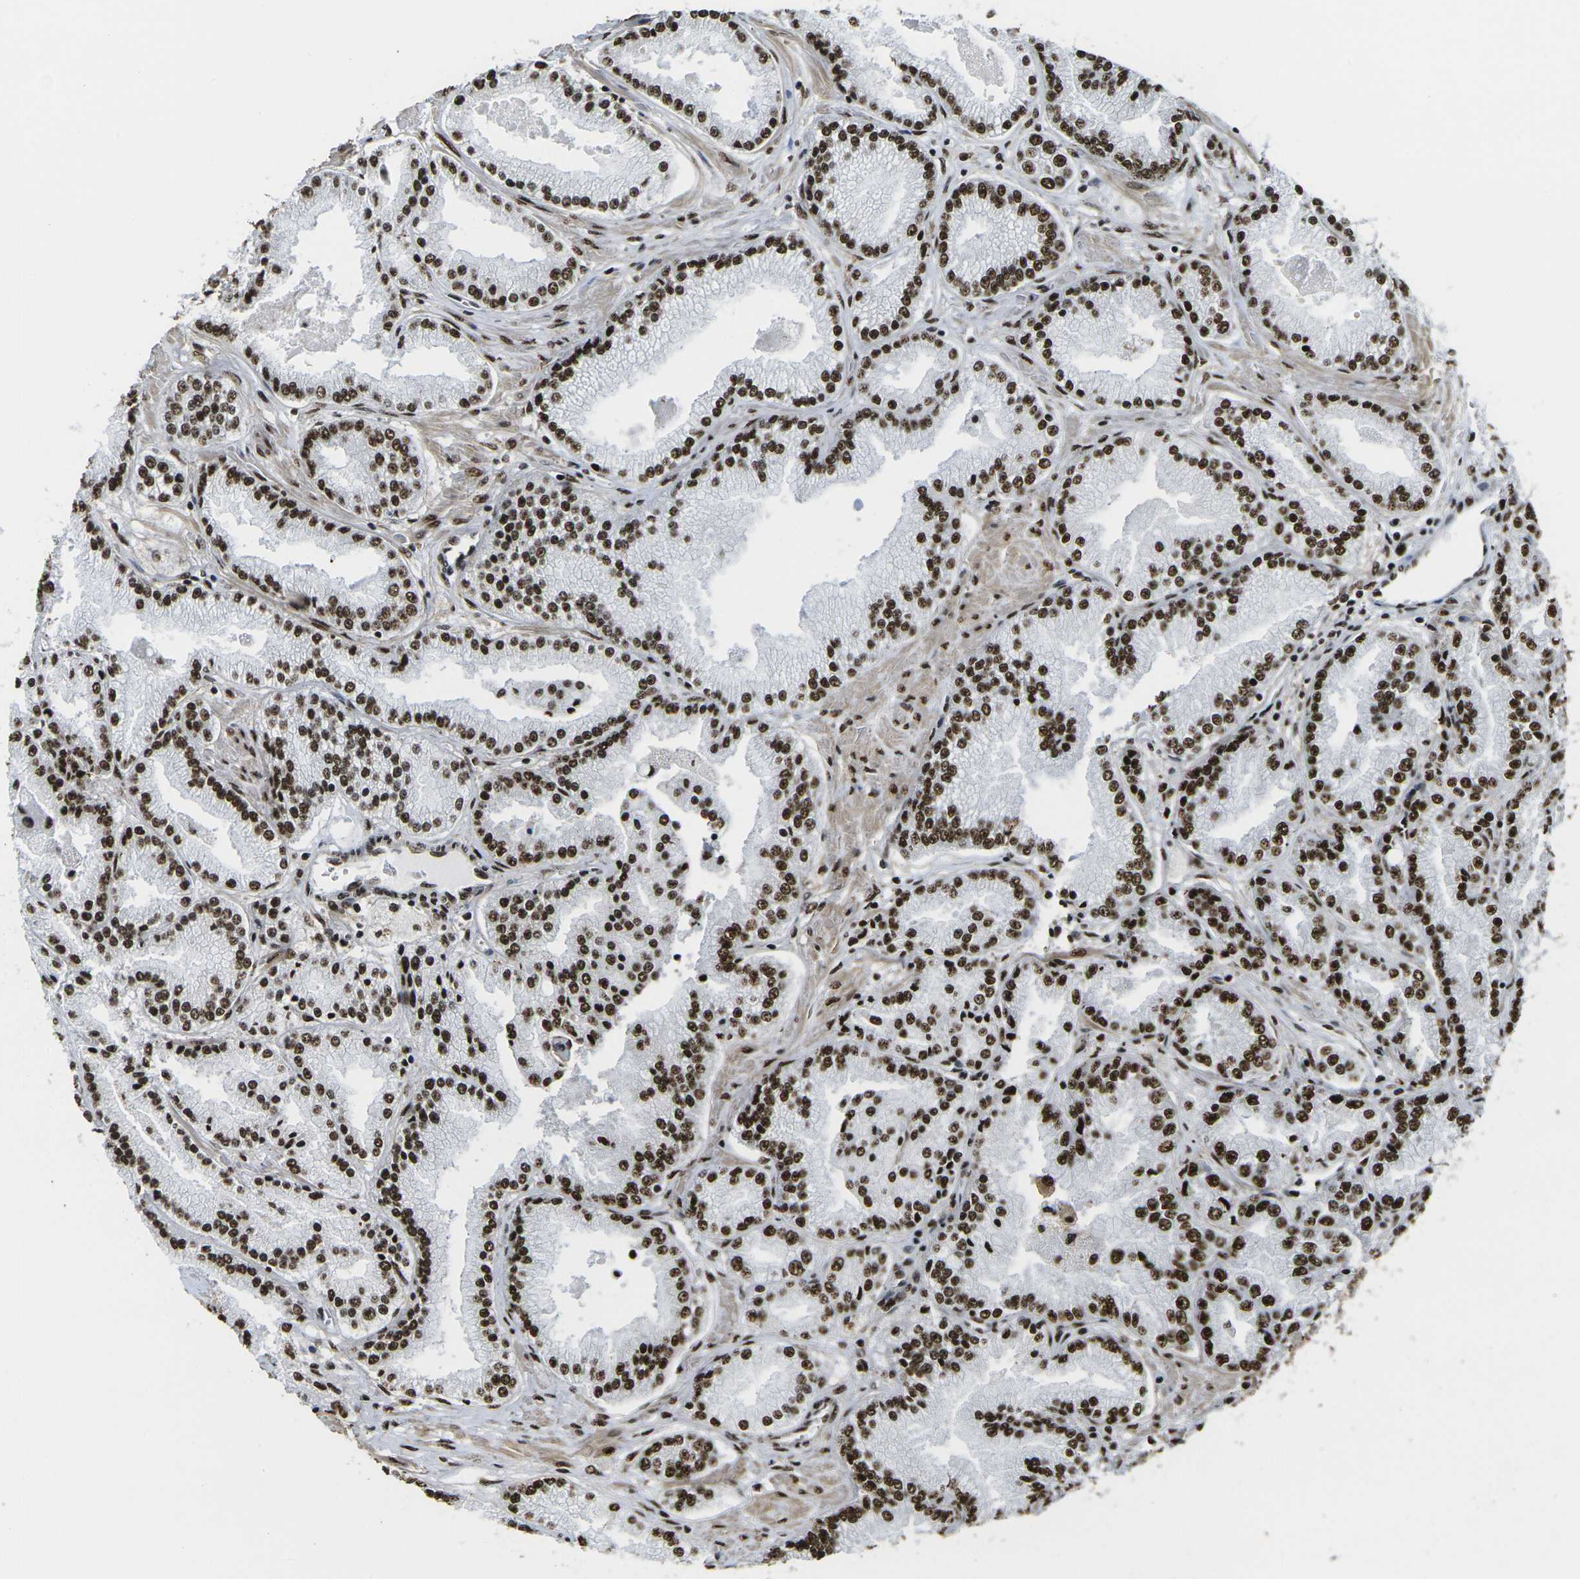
{"staining": {"intensity": "strong", "quantity": ">75%", "location": "nuclear"}, "tissue": "prostate cancer", "cell_type": "Tumor cells", "image_type": "cancer", "snomed": [{"axis": "morphology", "description": "Adenocarcinoma, High grade"}, {"axis": "topography", "description": "Prostate"}], "caption": "Protein staining of prostate adenocarcinoma (high-grade) tissue reveals strong nuclear positivity in about >75% of tumor cells.", "gene": "SMARCC1", "patient": {"sex": "male", "age": 61}}